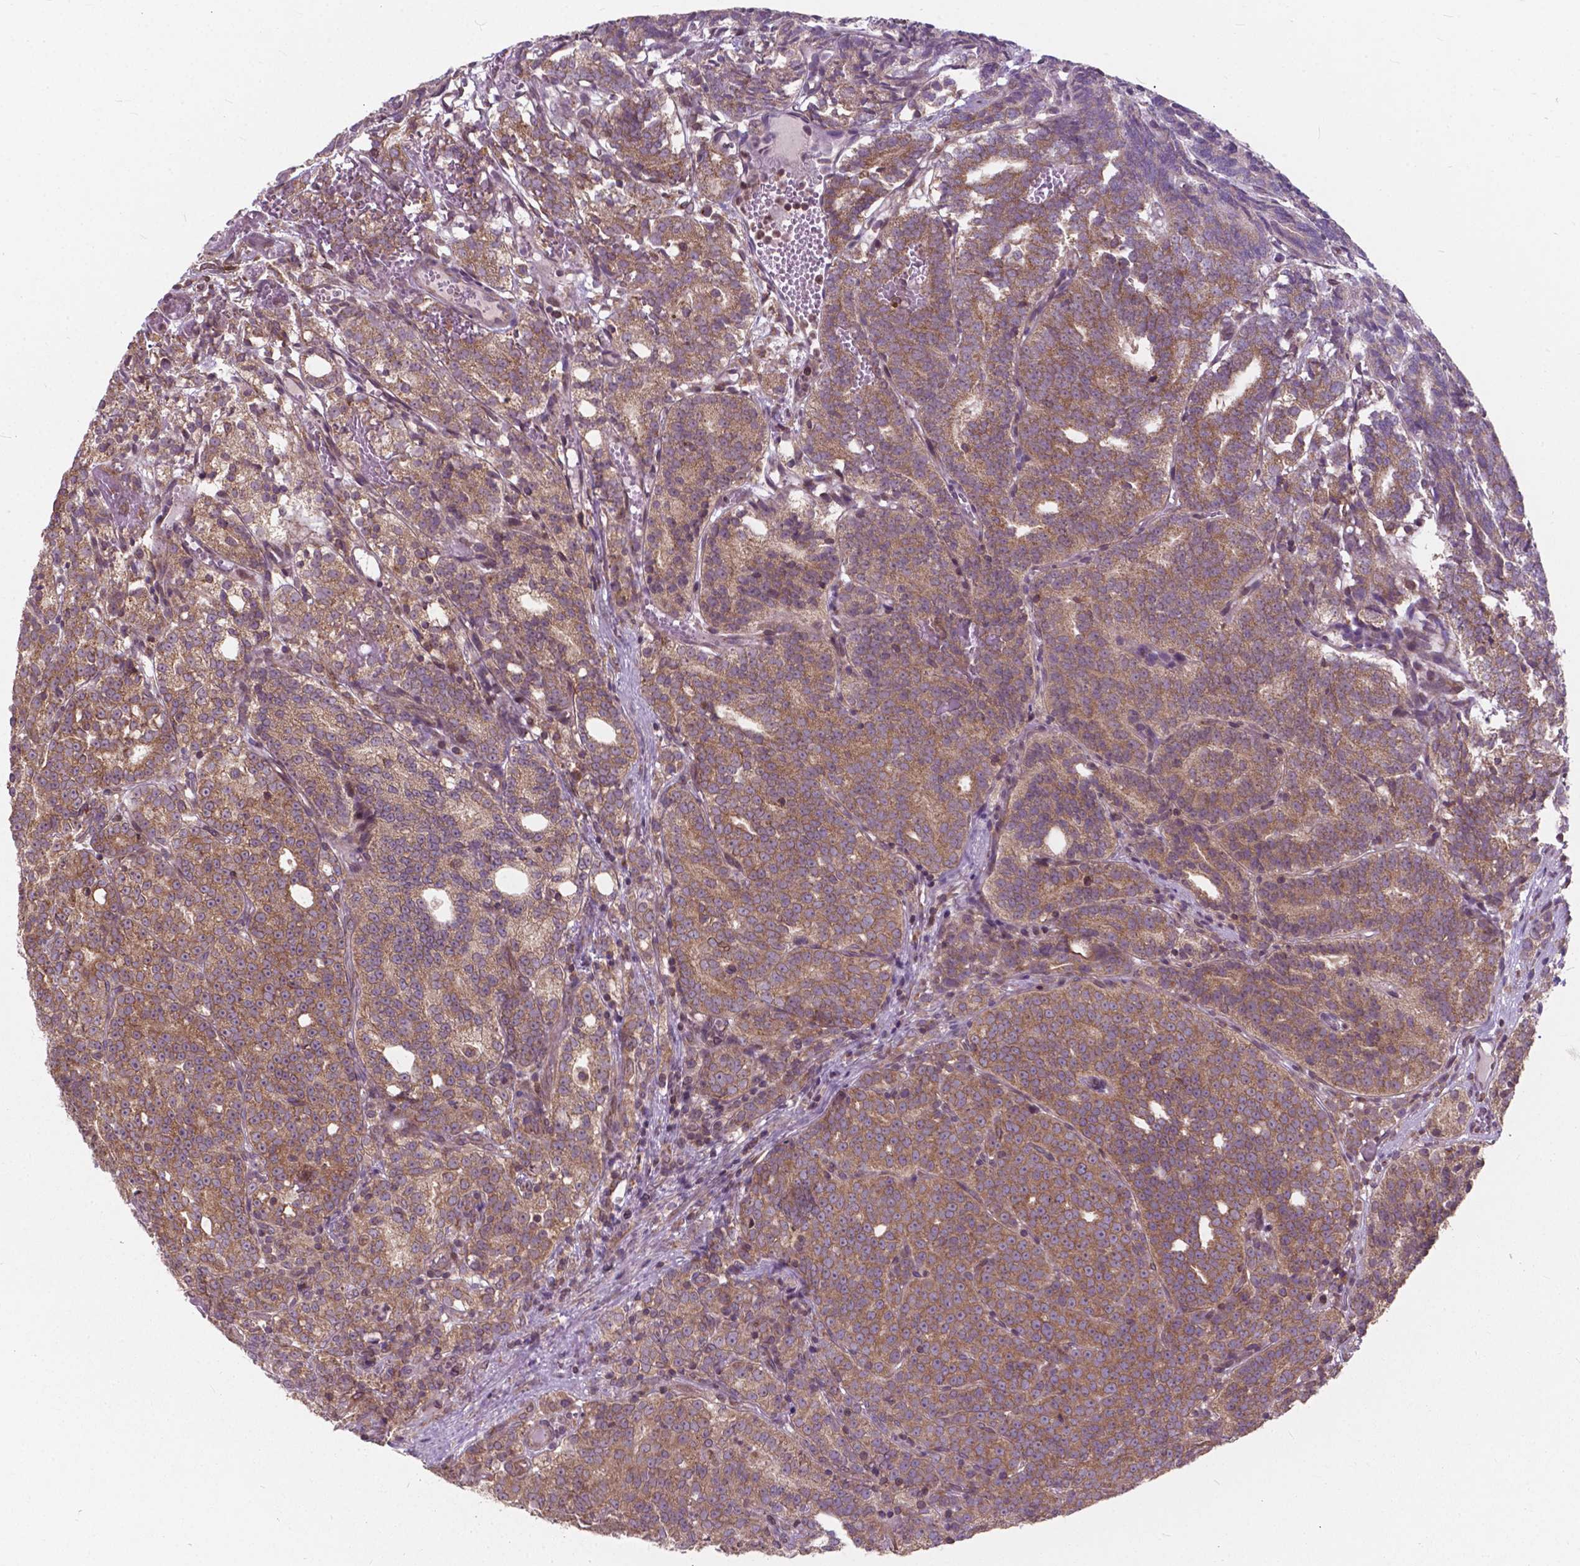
{"staining": {"intensity": "moderate", "quantity": "25%-75%", "location": "cytoplasmic/membranous"}, "tissue": "prostate cancer", "cell_type": "Tumor cells", "image_type": "cancer", "snomed": [{"axis": "morphology", "description": "Adenocarcinoma, High grade"}, {"axis": "topography", "description": "Prostate"}], "caption": "Immunohistochemical staining of human prostate cancer exhibits medium levels of moderate cytoplasmic/membranous staining in approximately 25%-75% of tumor cells.", "gene": "MRPL33", "patient": {"sex": "male", "age": 53}}